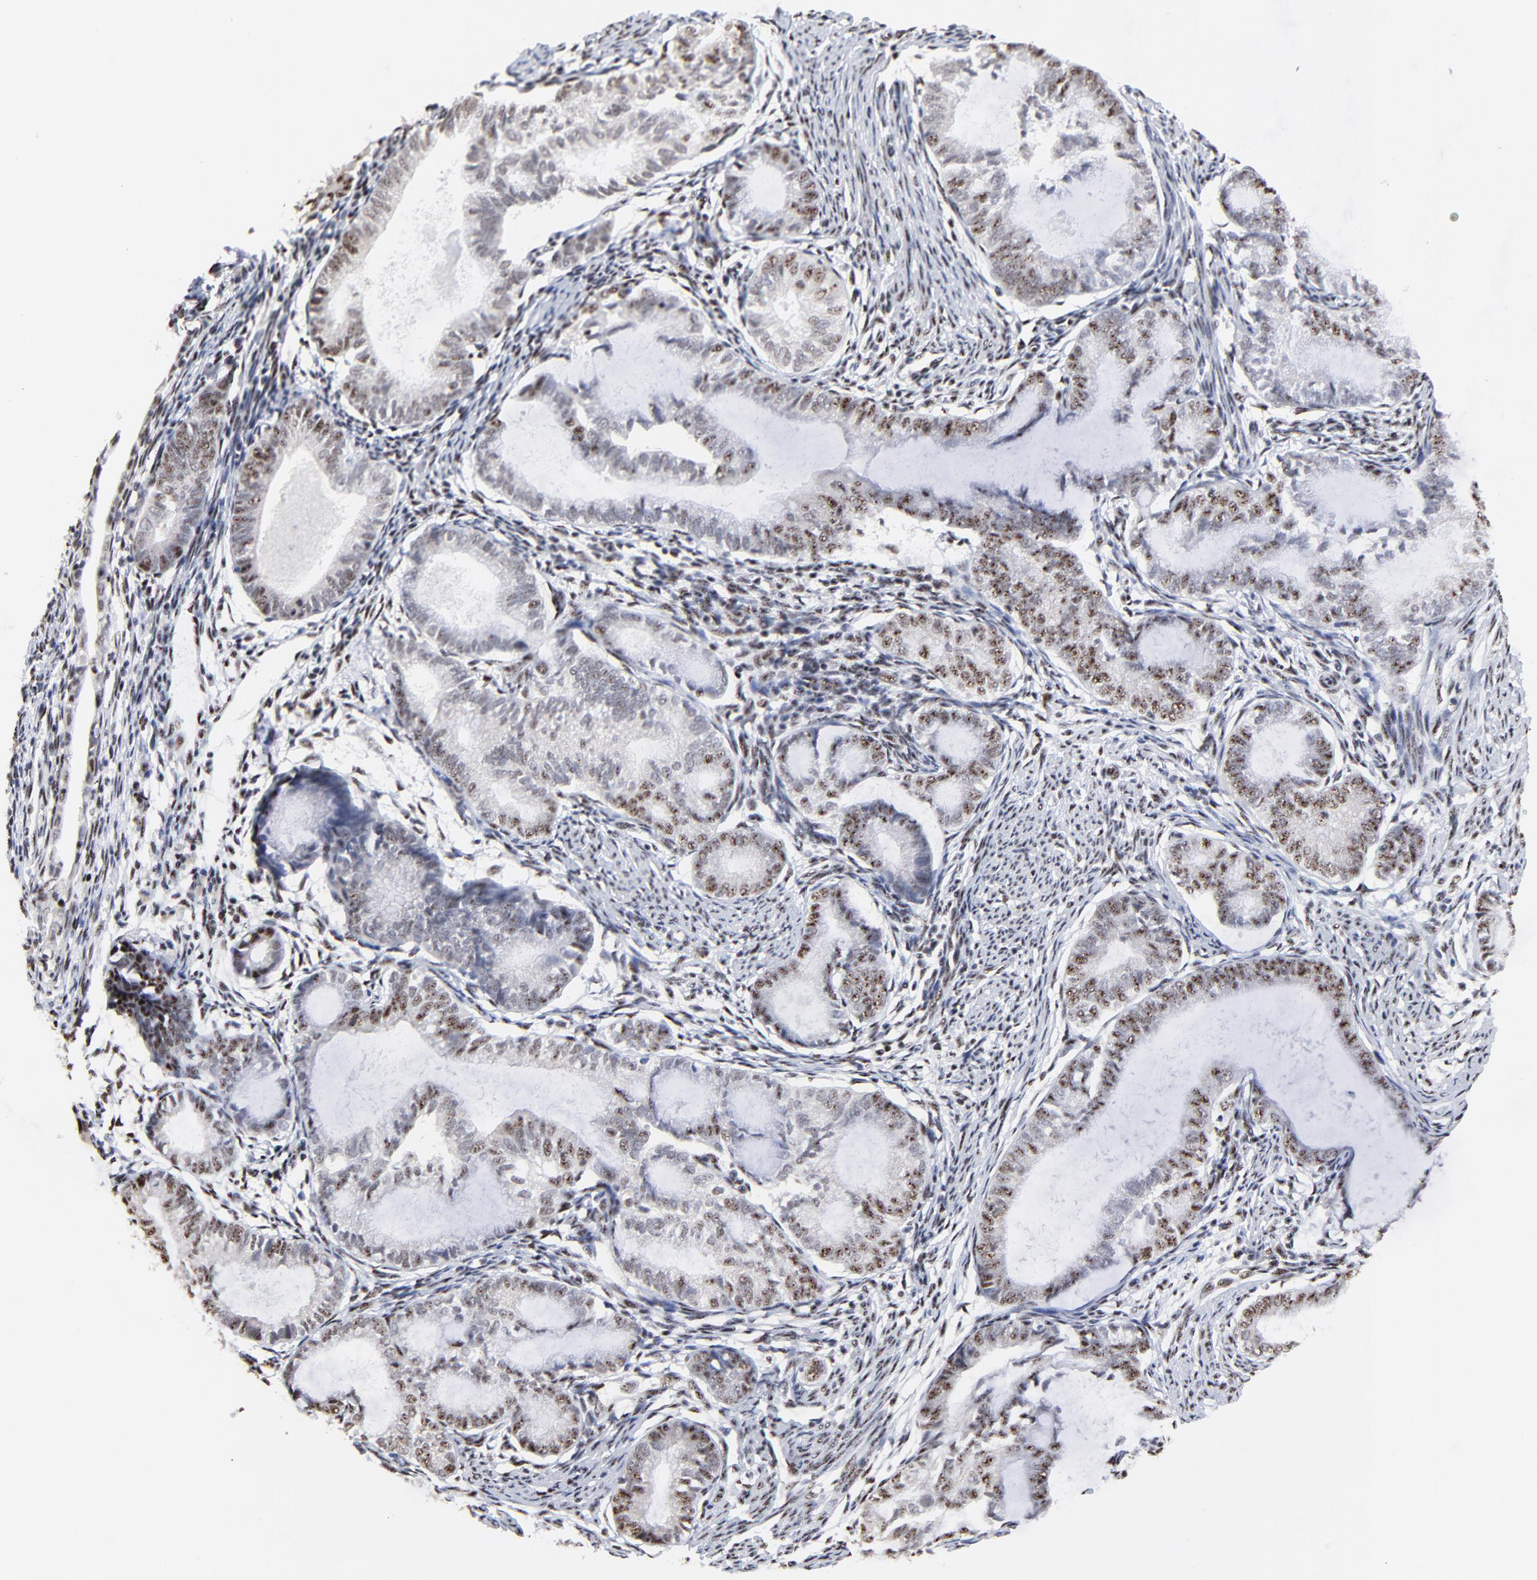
{"staining": {"intensity": "moderate", "quantity": "25%-75%", "location": "nuclear"}, "tissue": "endometrial cancer", "cell_type": "Tumor cells", "image_type": "cancer", "snomed": [{"axis": "morphology", "description": "Adenocarcinoma, NOS"}, {"axis": "topography", "description": "Endometrium"}], "caption": "This is a photomicrograph of immunohistochemistry staining of endometrial adenocarcinoma, which shows moderate staining in the nuclear of tumor cells.", "gene": "MBD4", "patient": {"sex": "female", "age": 63}}